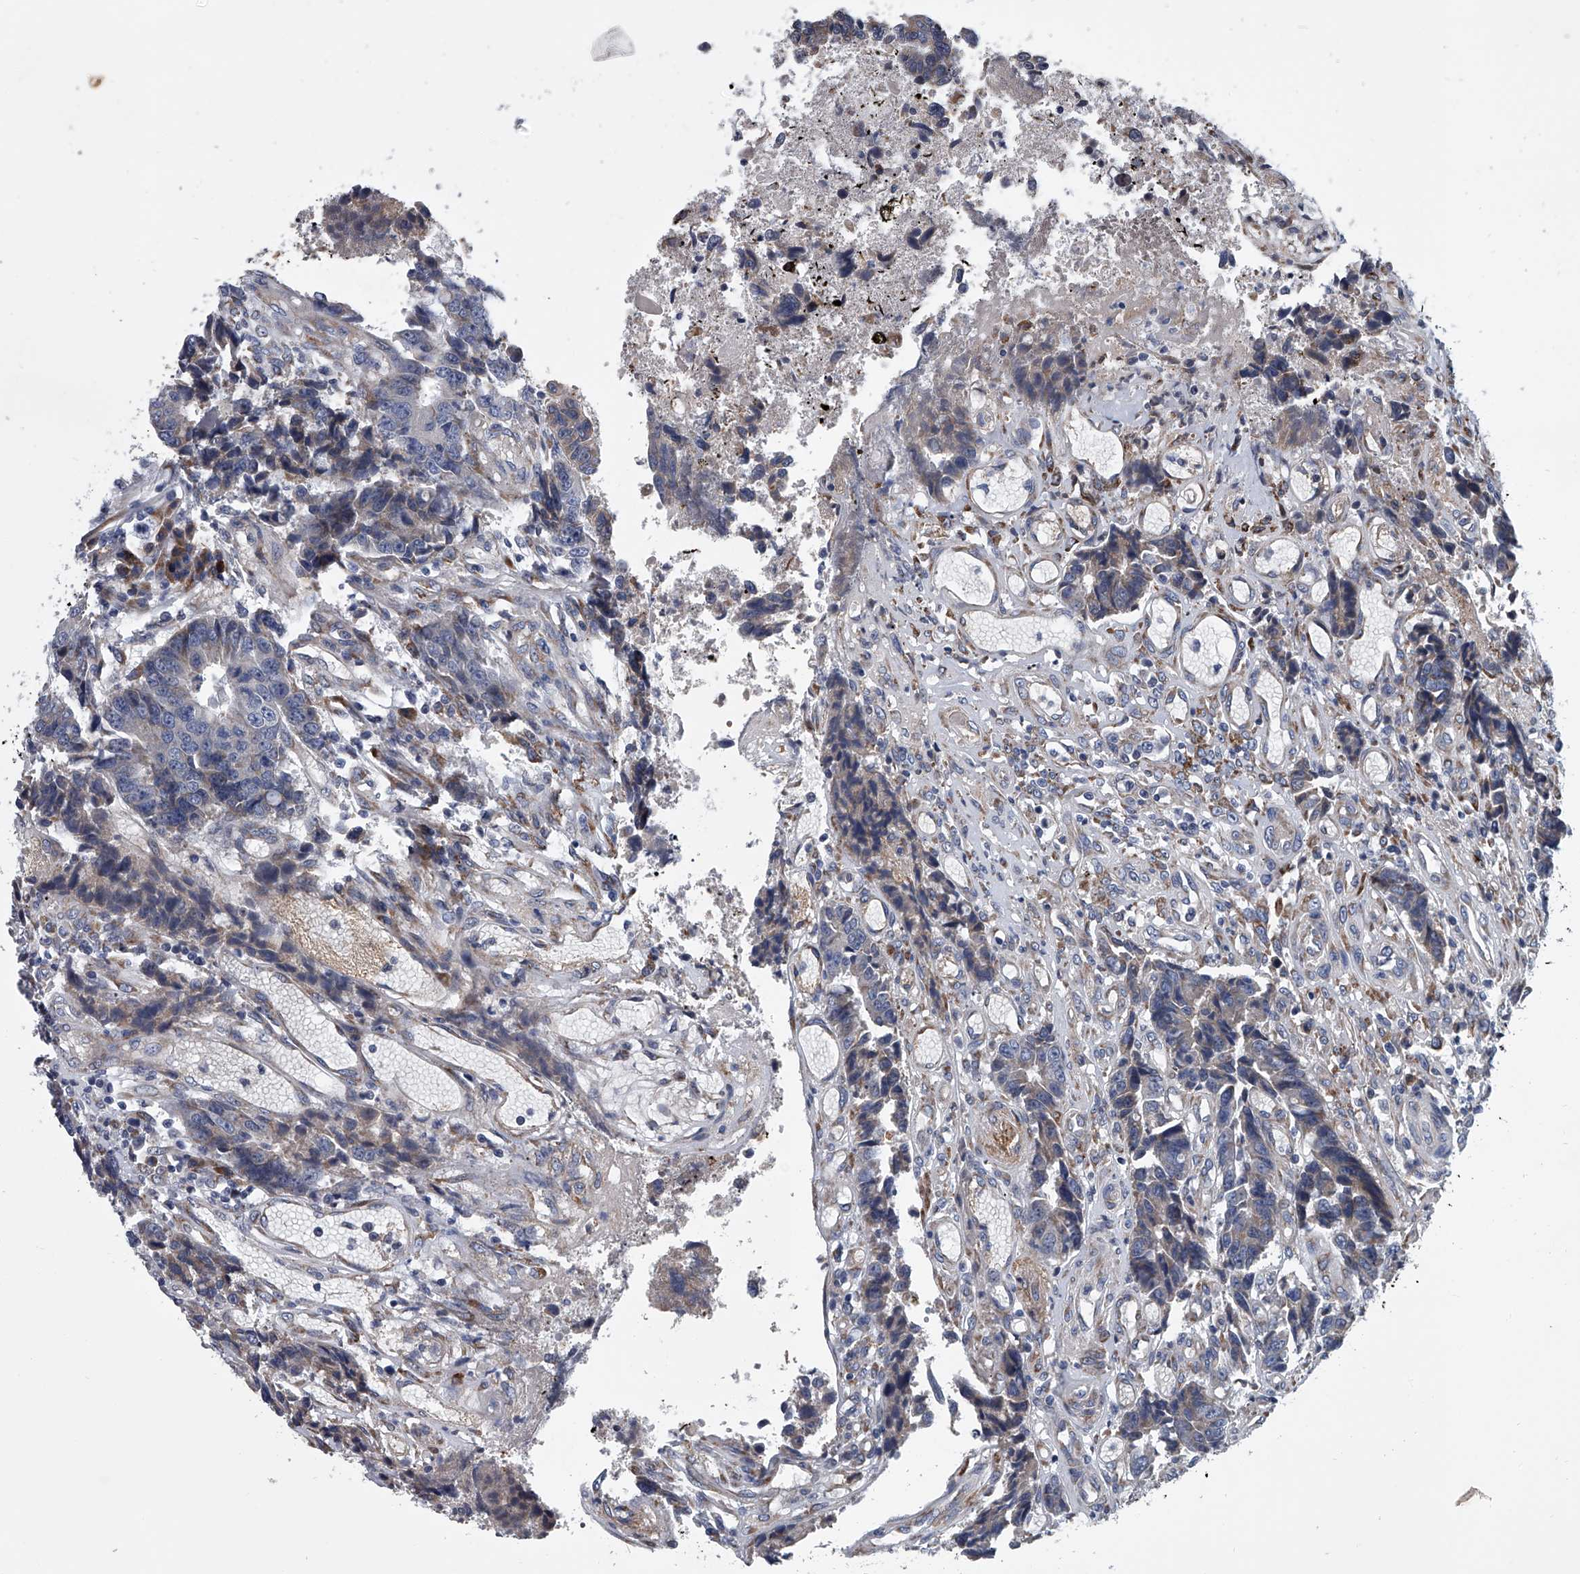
{"staining": {"intensity": "negative", "quantity": "none", "location": "none"}, "tissue": "colorectal cancer", "cell_type": "Tumor cells", "image_type": "cancer", "snomed": [{"axis": "morphology", "description": "Adenocarcinoma, NOS"}, {"axis": "topography", "description": "Rectum"}], "caption": "Tumor cells show no significant protein staining in colorectal cancer. (DAB (3,3'-diaminobenzidine) IHC visualized using brightfield microscopy, high magnification).", "gene": "ABCG1", "patient": {"sex": "male", "age": 84}}